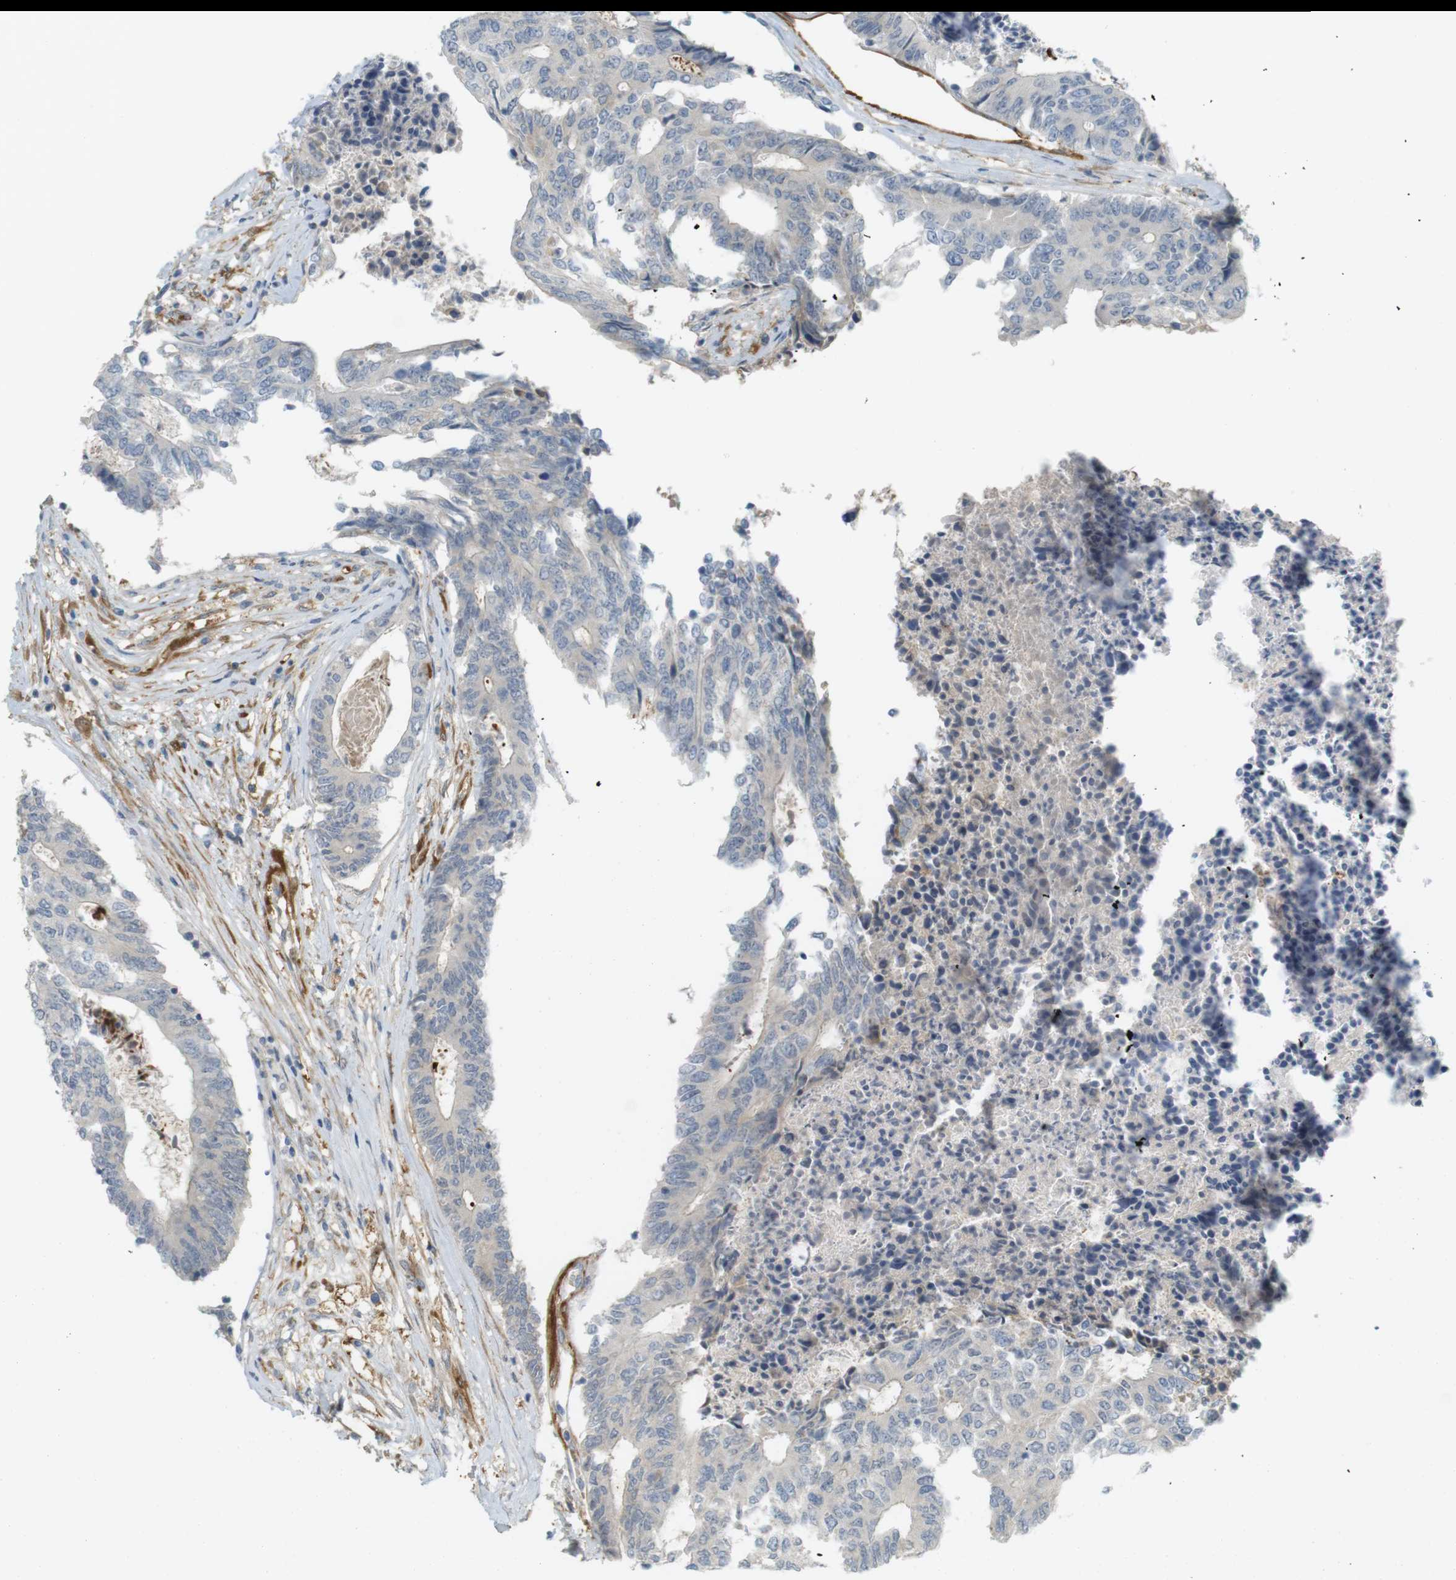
{"staining": {"intensity": "negative", "quantity": "none", "location": "none"}, "tissue": "colorectal cancer", "cell_type": "Tumor cells", "image_type": "cancer", "snomed": [{"axis": "morphology", "description": "Adenocarcinoma, NOS"}, {"axis": "topography", "description": "Rectum"}], "caption": "A micrograph of colorectal cancer (adenocarcinoma) stained for a protein exhibits no brown staining in tumor cells.", "gene": "PDE3A", "patient": {"sex": "male", "age": 63}}